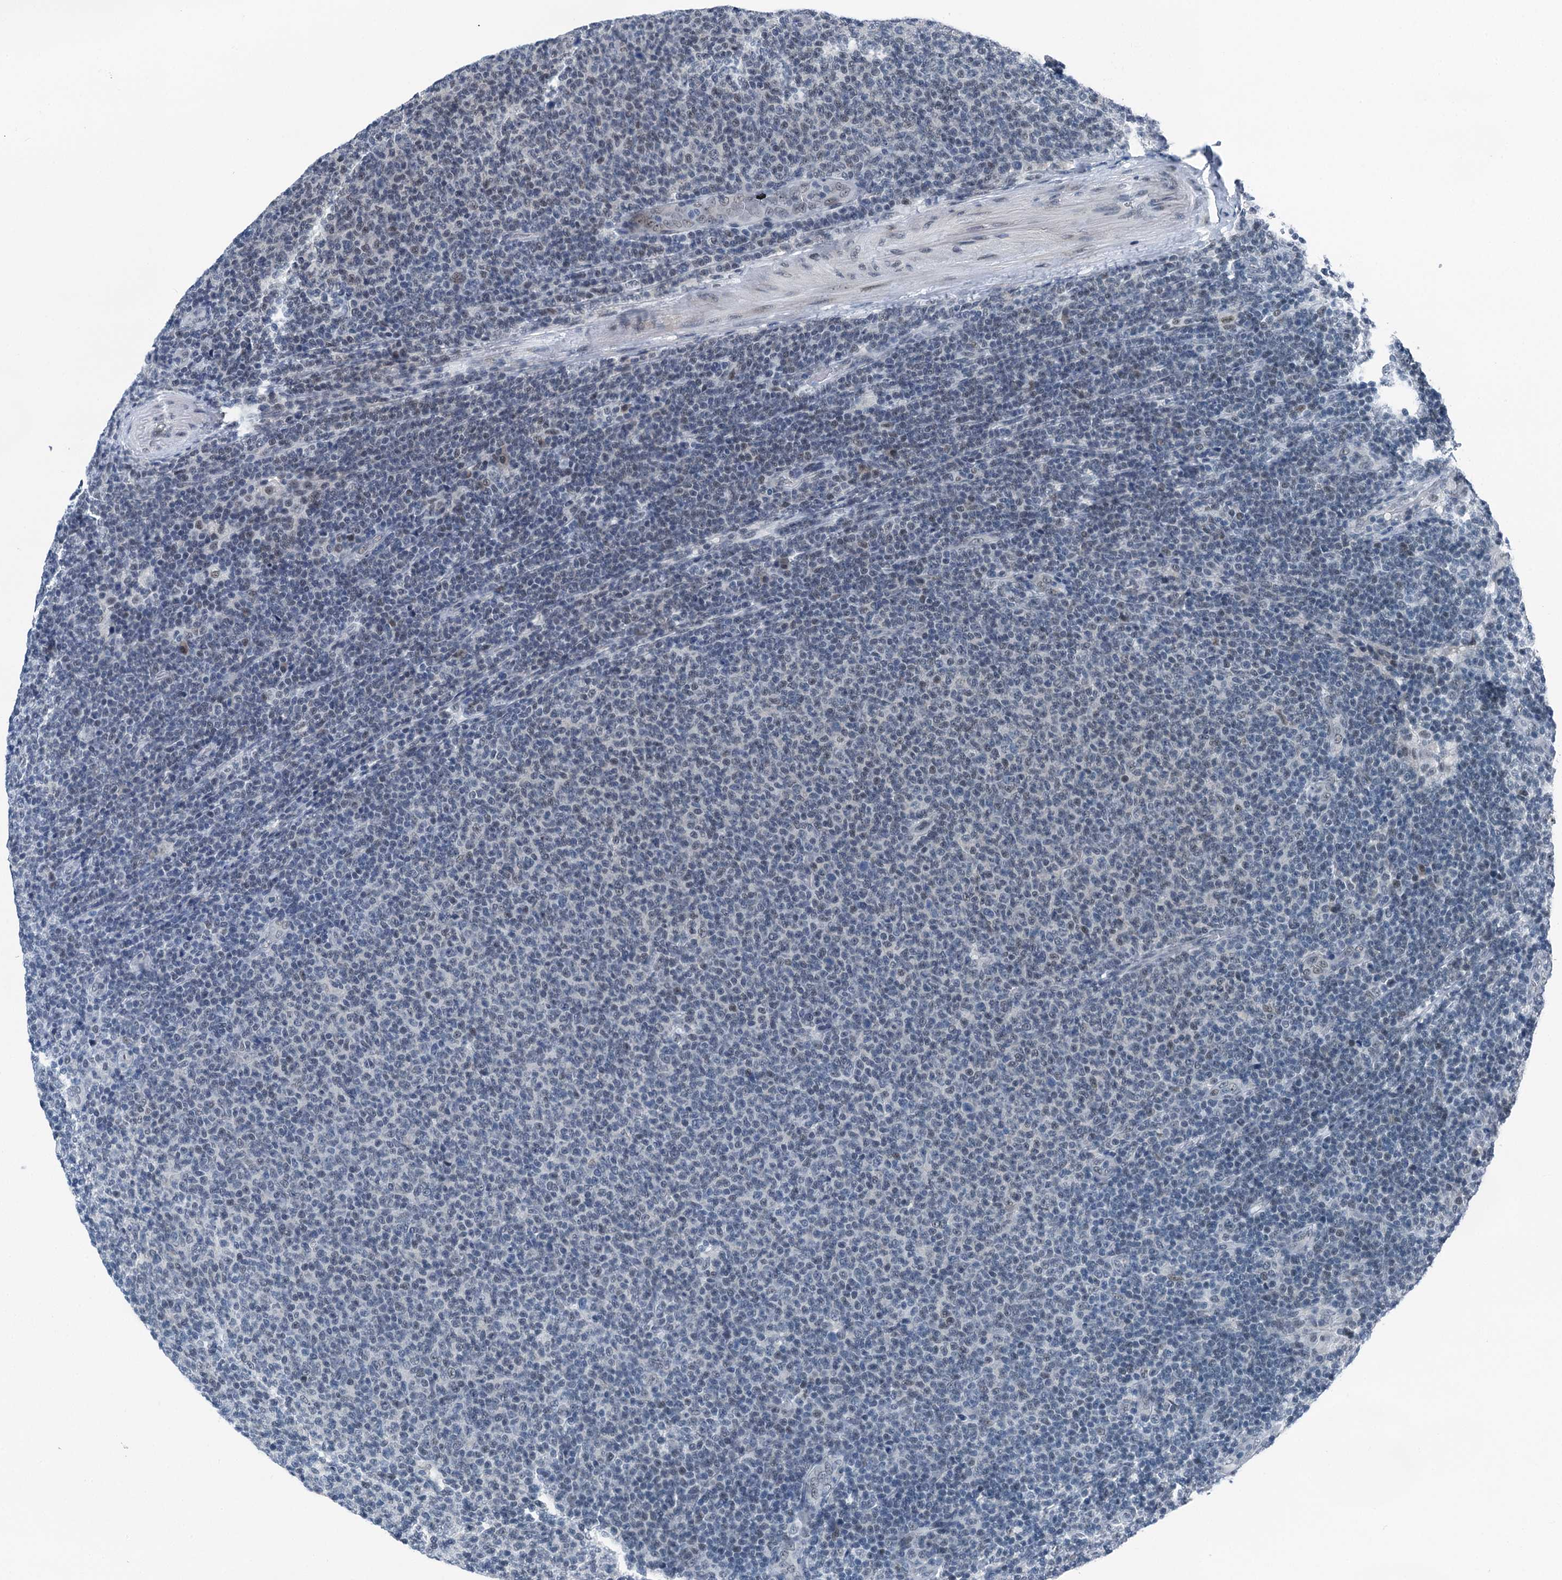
{"staining": {"intensity": "negative", "quantity": "none", "location": "none"}, "tissue": "lymphoma", "cell_type": "Tumor cells", "image_type": "cancer", "snomed": [{"axis": "morphology", "description": "Malignant lymphoma, non-Hodgkin's type, Low grade"}, {"axis": "topography", "description": "Lymph node"}], "caption": "The IHC photomicrograph has no significant staining in tumor cells of malignant lymphoma, non-Hodgkin's type (low-grade) tissue.", "gene": "TRPT1", "patient": {"sex": "male", "age": 66}}